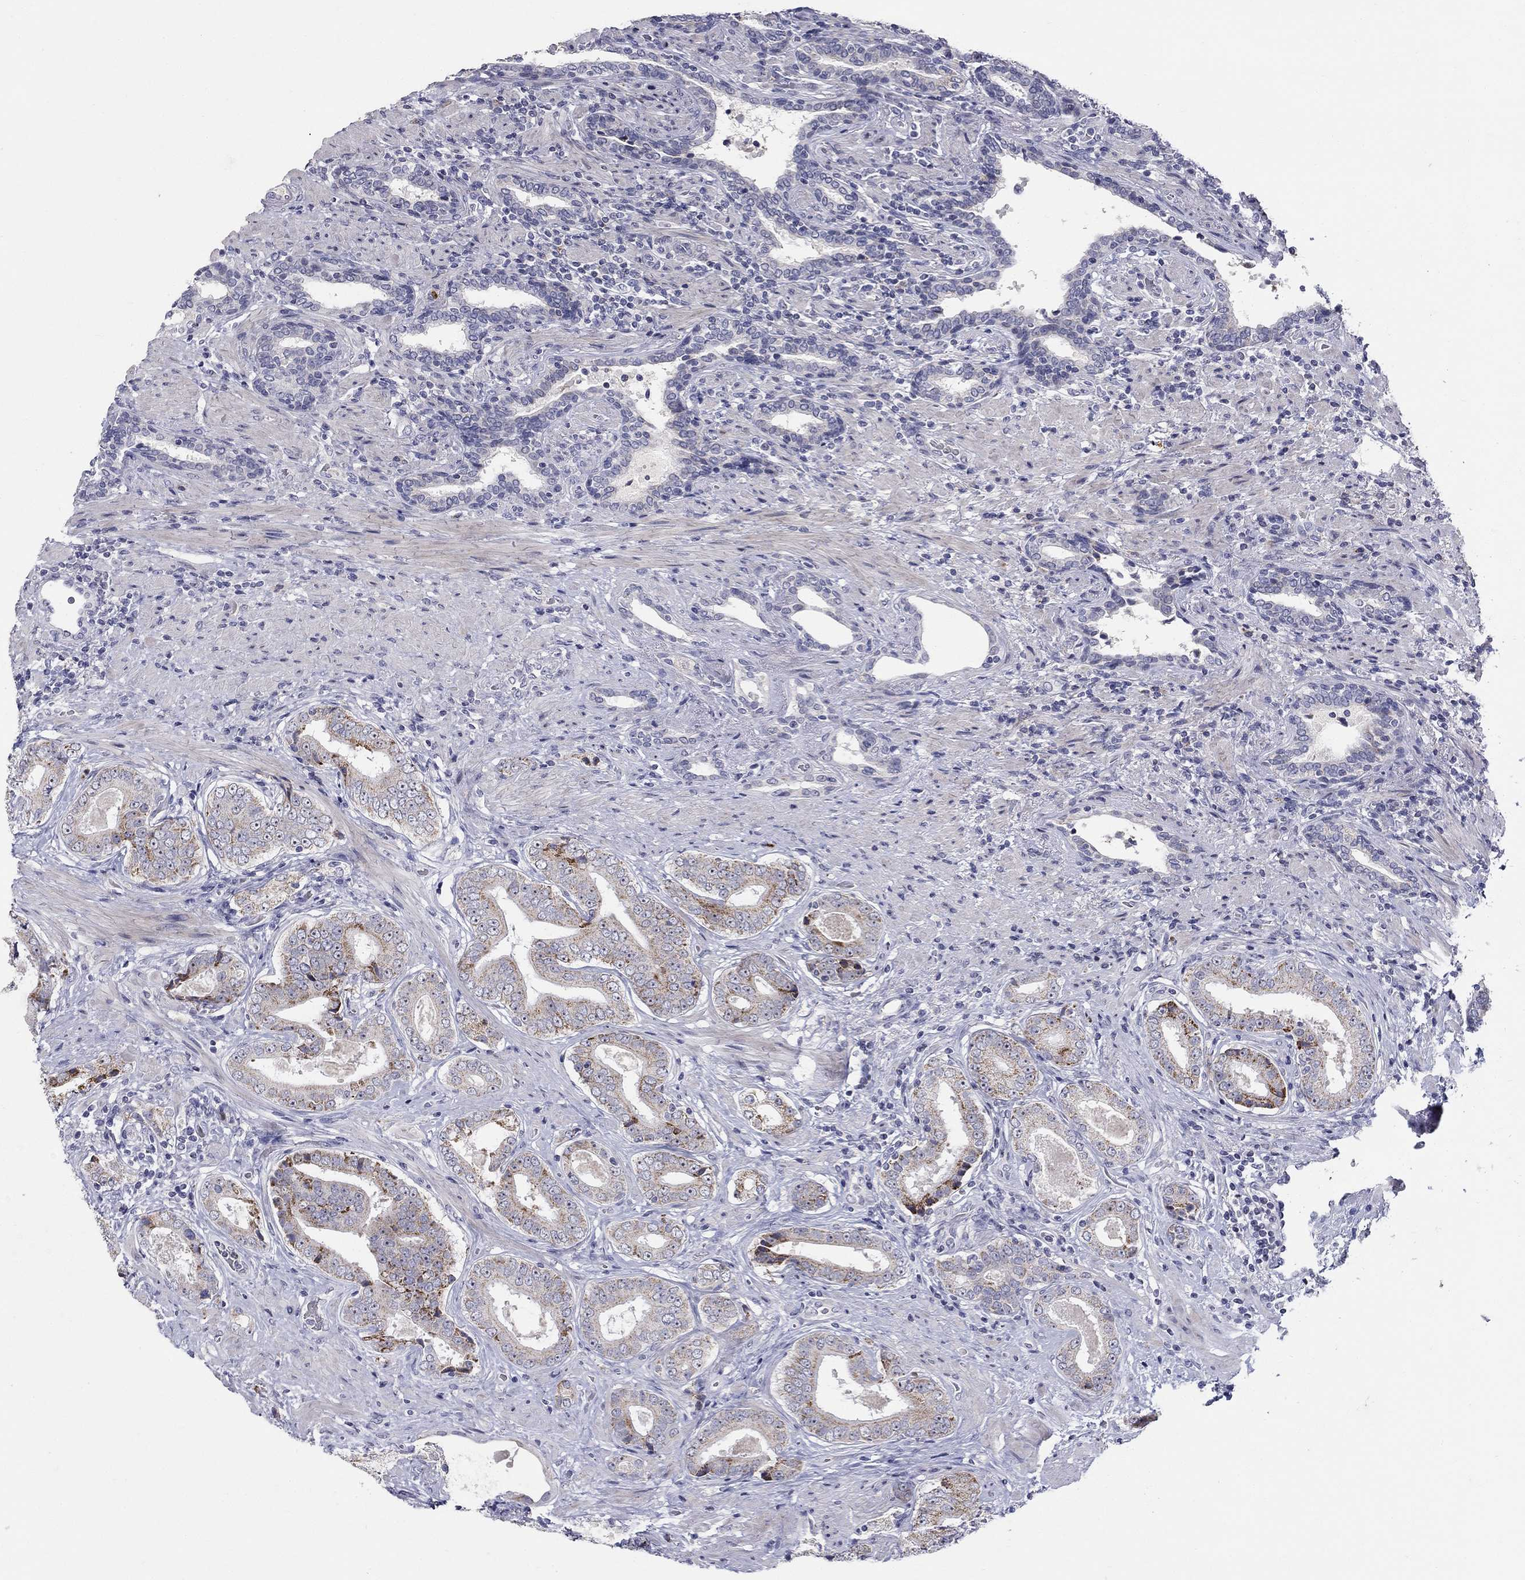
{"staining": {"intensity": "strong", "quantity": "<25%", "location": "cytoplasmic/membranous"}, "tissue": "prostate cancer", "cell_type": "Tumor cells", "image_type": "cancer", "snomed": [{"axis": "morphology", "description": "Adenocarcinoma, Low grade"}, {"axis": "topography", "description": "Prostate and seminal vesicle, NOS"}], "caption": "Immunohistochemical staining of prostate cancer (low-grade adenocarcinoma) reveals strong cytoplasmic/membranous protein staining in about <25% of tumor cells. Using DAB (3,3'-diaminobenzidine) (brown) and hematoxylin (blue) stains, captured at high magnification using brightfield microscopy.", "gene": "HMX2", "patient": {"sex": "male", "age": 61}}